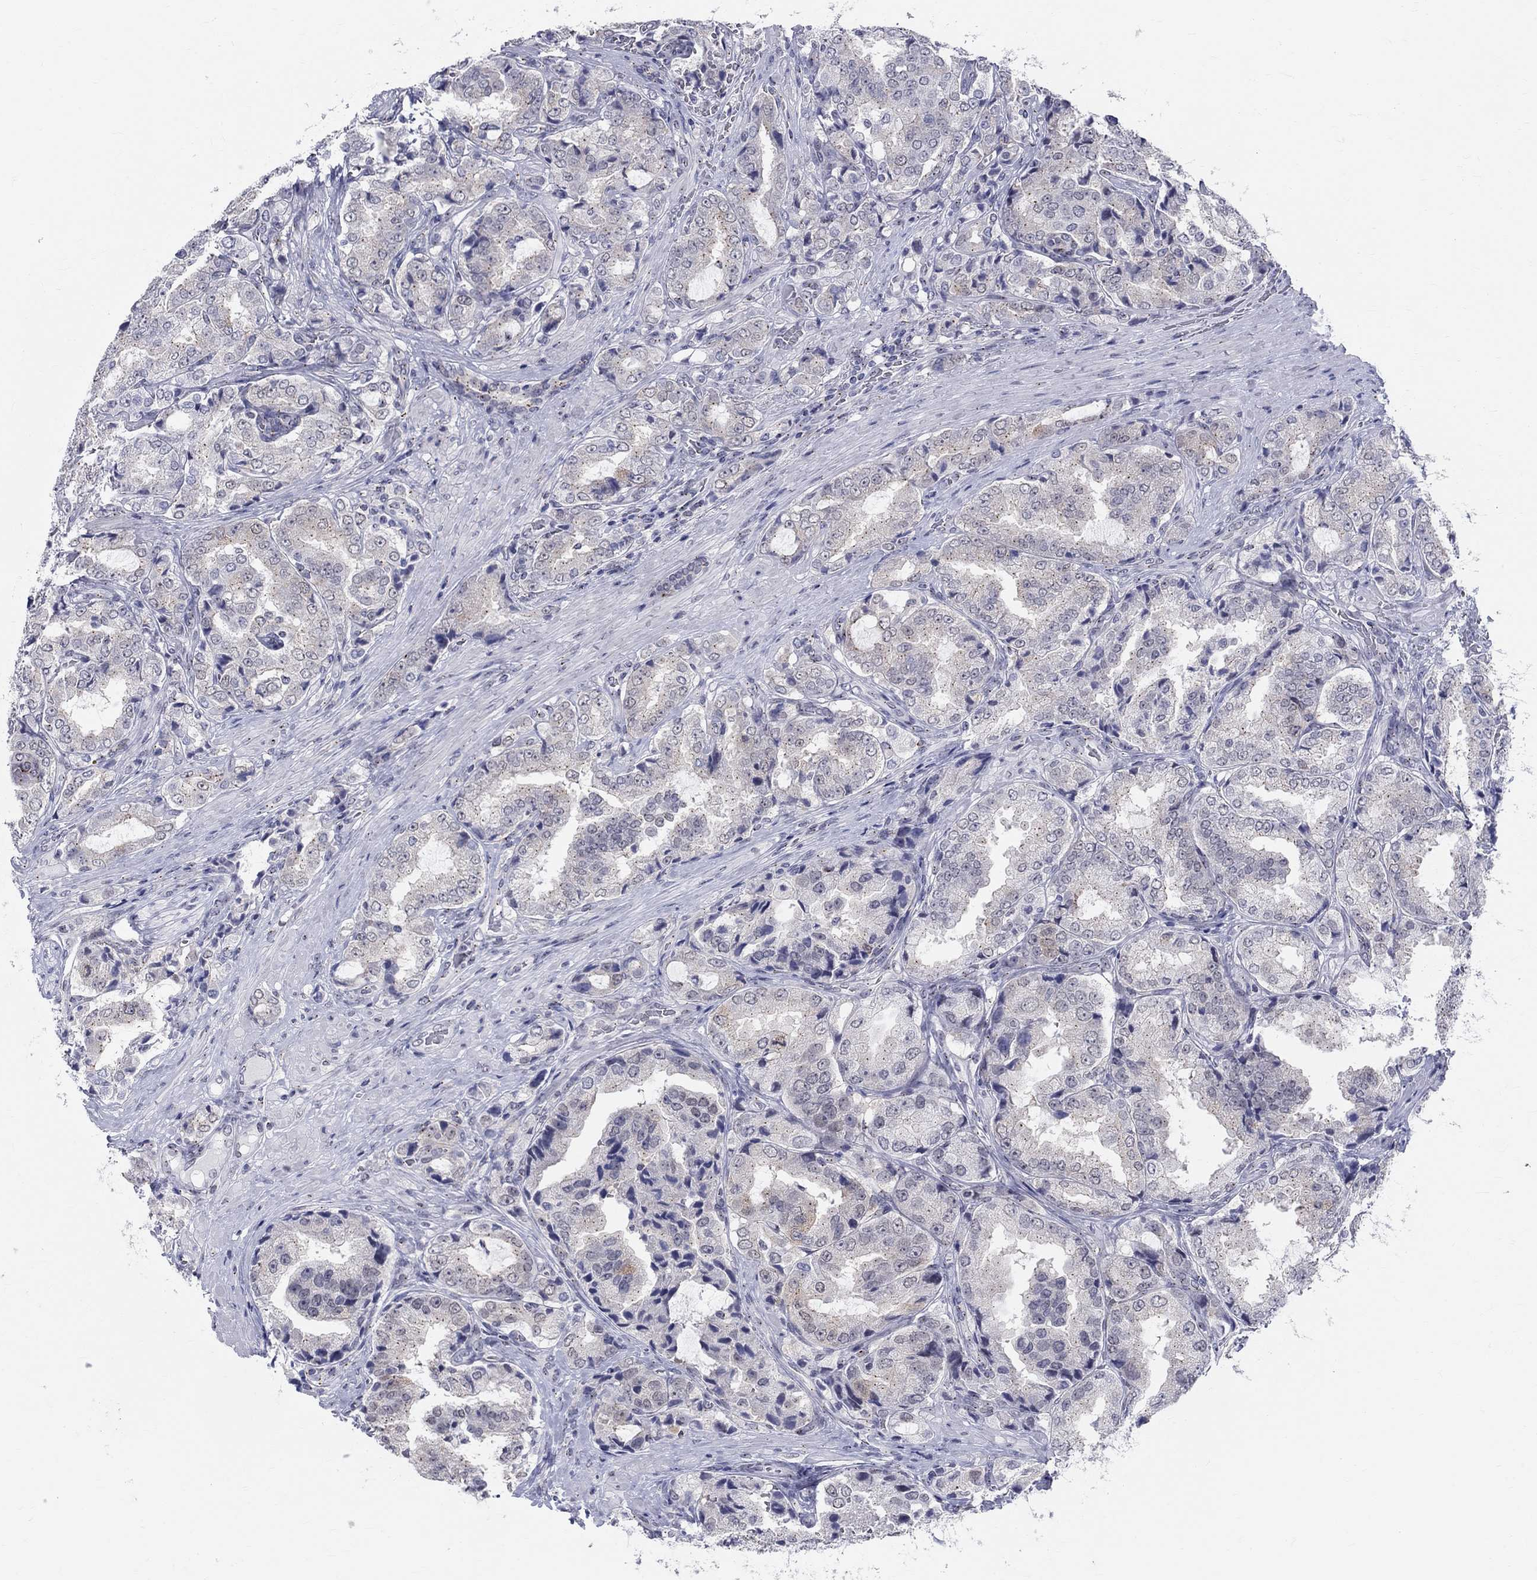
{"staining": {"intensity": "negative", "quantity": "none", "location": "none"}, "tissue": "prostate cancer", "cell_type": "Tumor cells", "image_type": "cancer", "snomed": [{"axis": "morphology", "description": "Adenocarcinoma, NOS"}, {"axis": "topography", "description": "Prostate"}], "caption": "The image displays no staining of tumor cells in adenocarcinoma (prostate). The staining is performed using DAB brown chromogen with nuclei counter-stained in using hematoxylin.", "gene": "CEP43", "patient": {"sex": "male", "age": 65}}